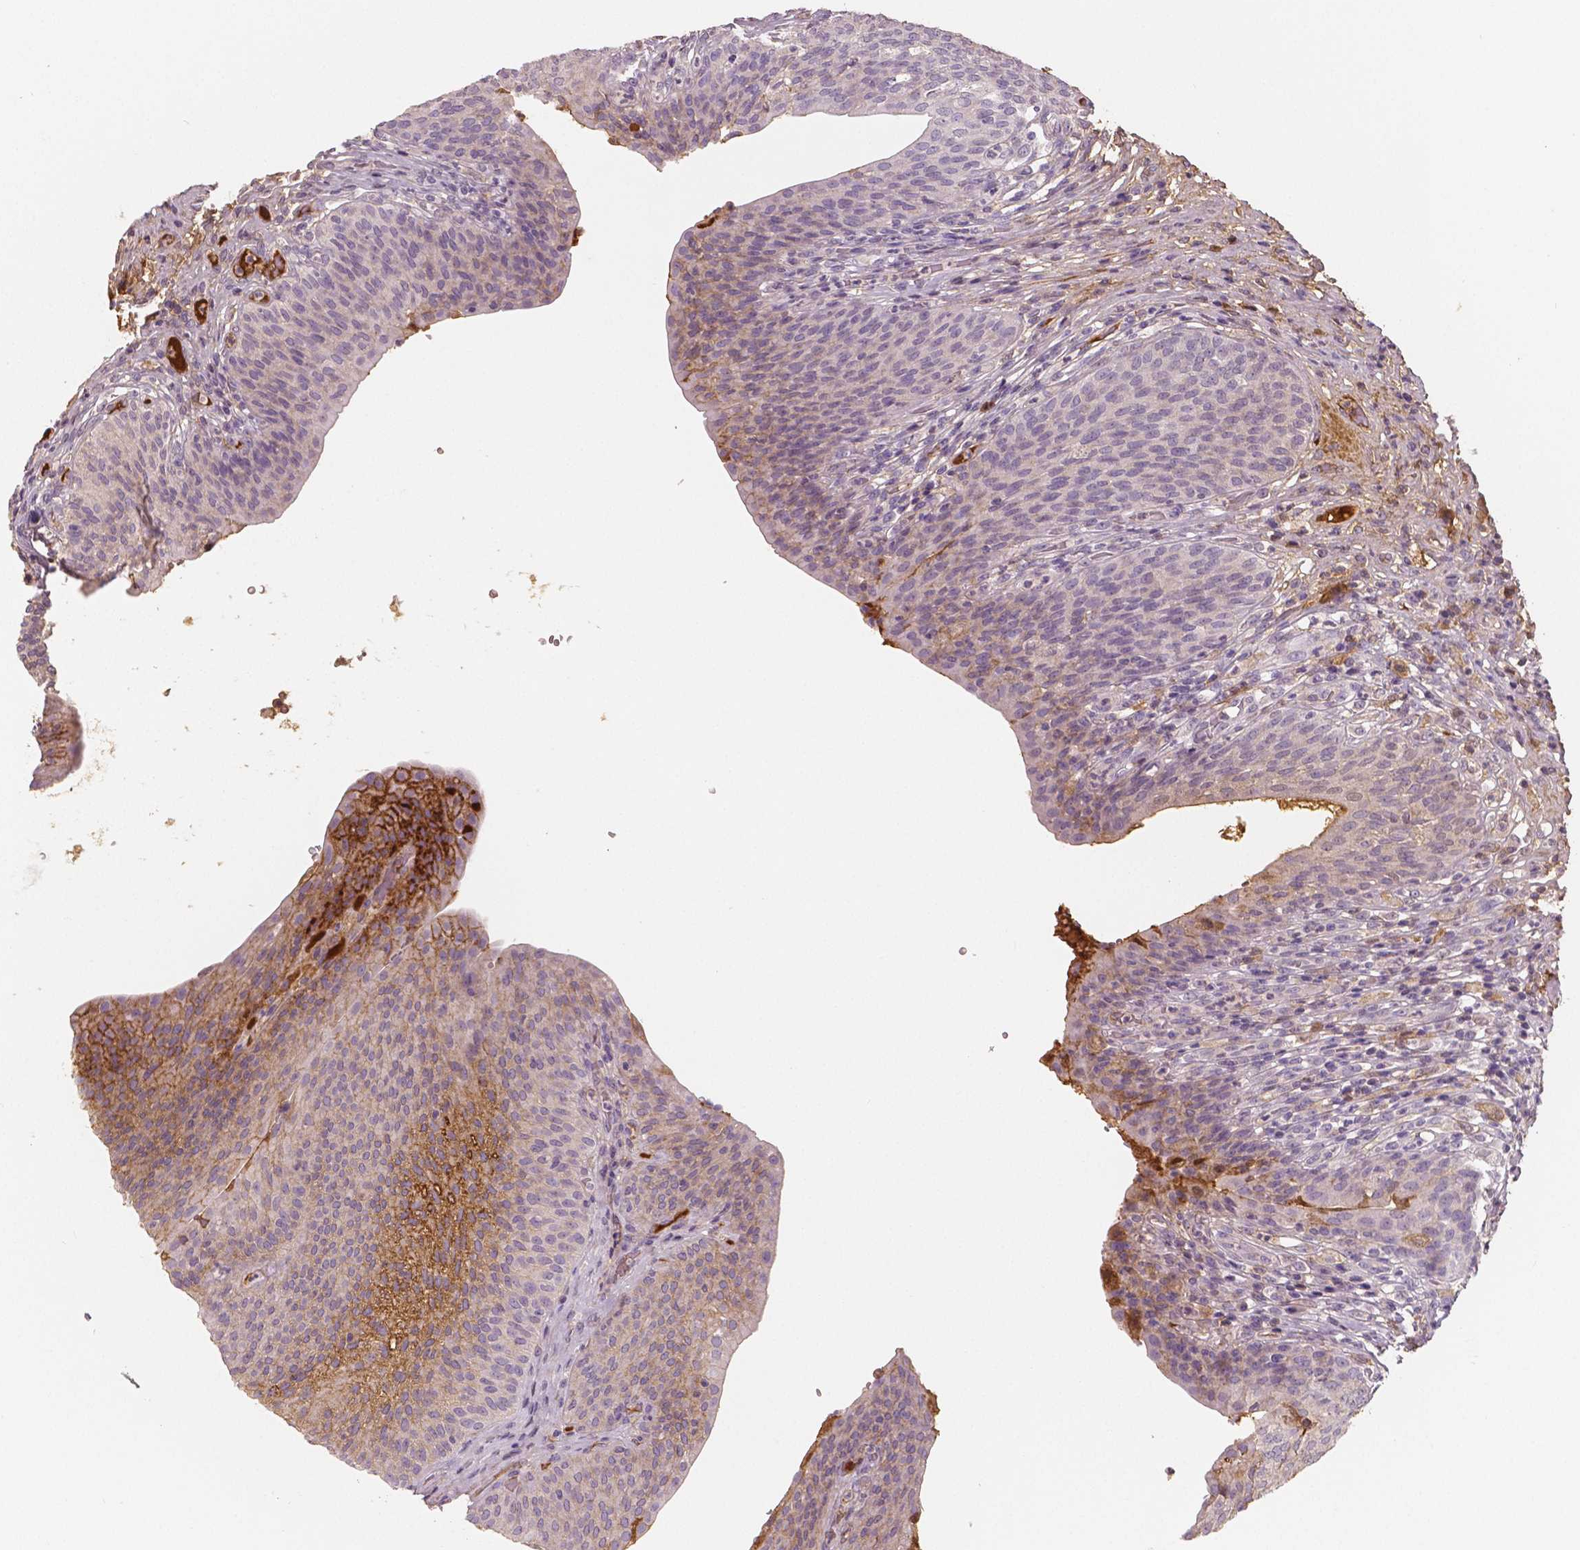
{"staining": {"intensity": "strong", "quantity": "<25%", "location": "cytoplasmic/membranous"}, "tissue": "urinary bladder", "cell_type": "Urothelial cells", "image_type": "normal", "snomed": [{"axis": "morphology", "description": "Normal tissue, NOS"}, {"axis": "topography", "description": "Urinary bladder"}, {"axis": "topography", "description": "Peripheral nerve tissue"}], "caption": "This micrograph shows IHC staining of unremarkable human urinary bladder, with medium strong cytoplasmic/membranous staining in approximately <25% of urothelial cells.", "gene": "APOA4", "patient": {"sex": "male", "age": 66}}